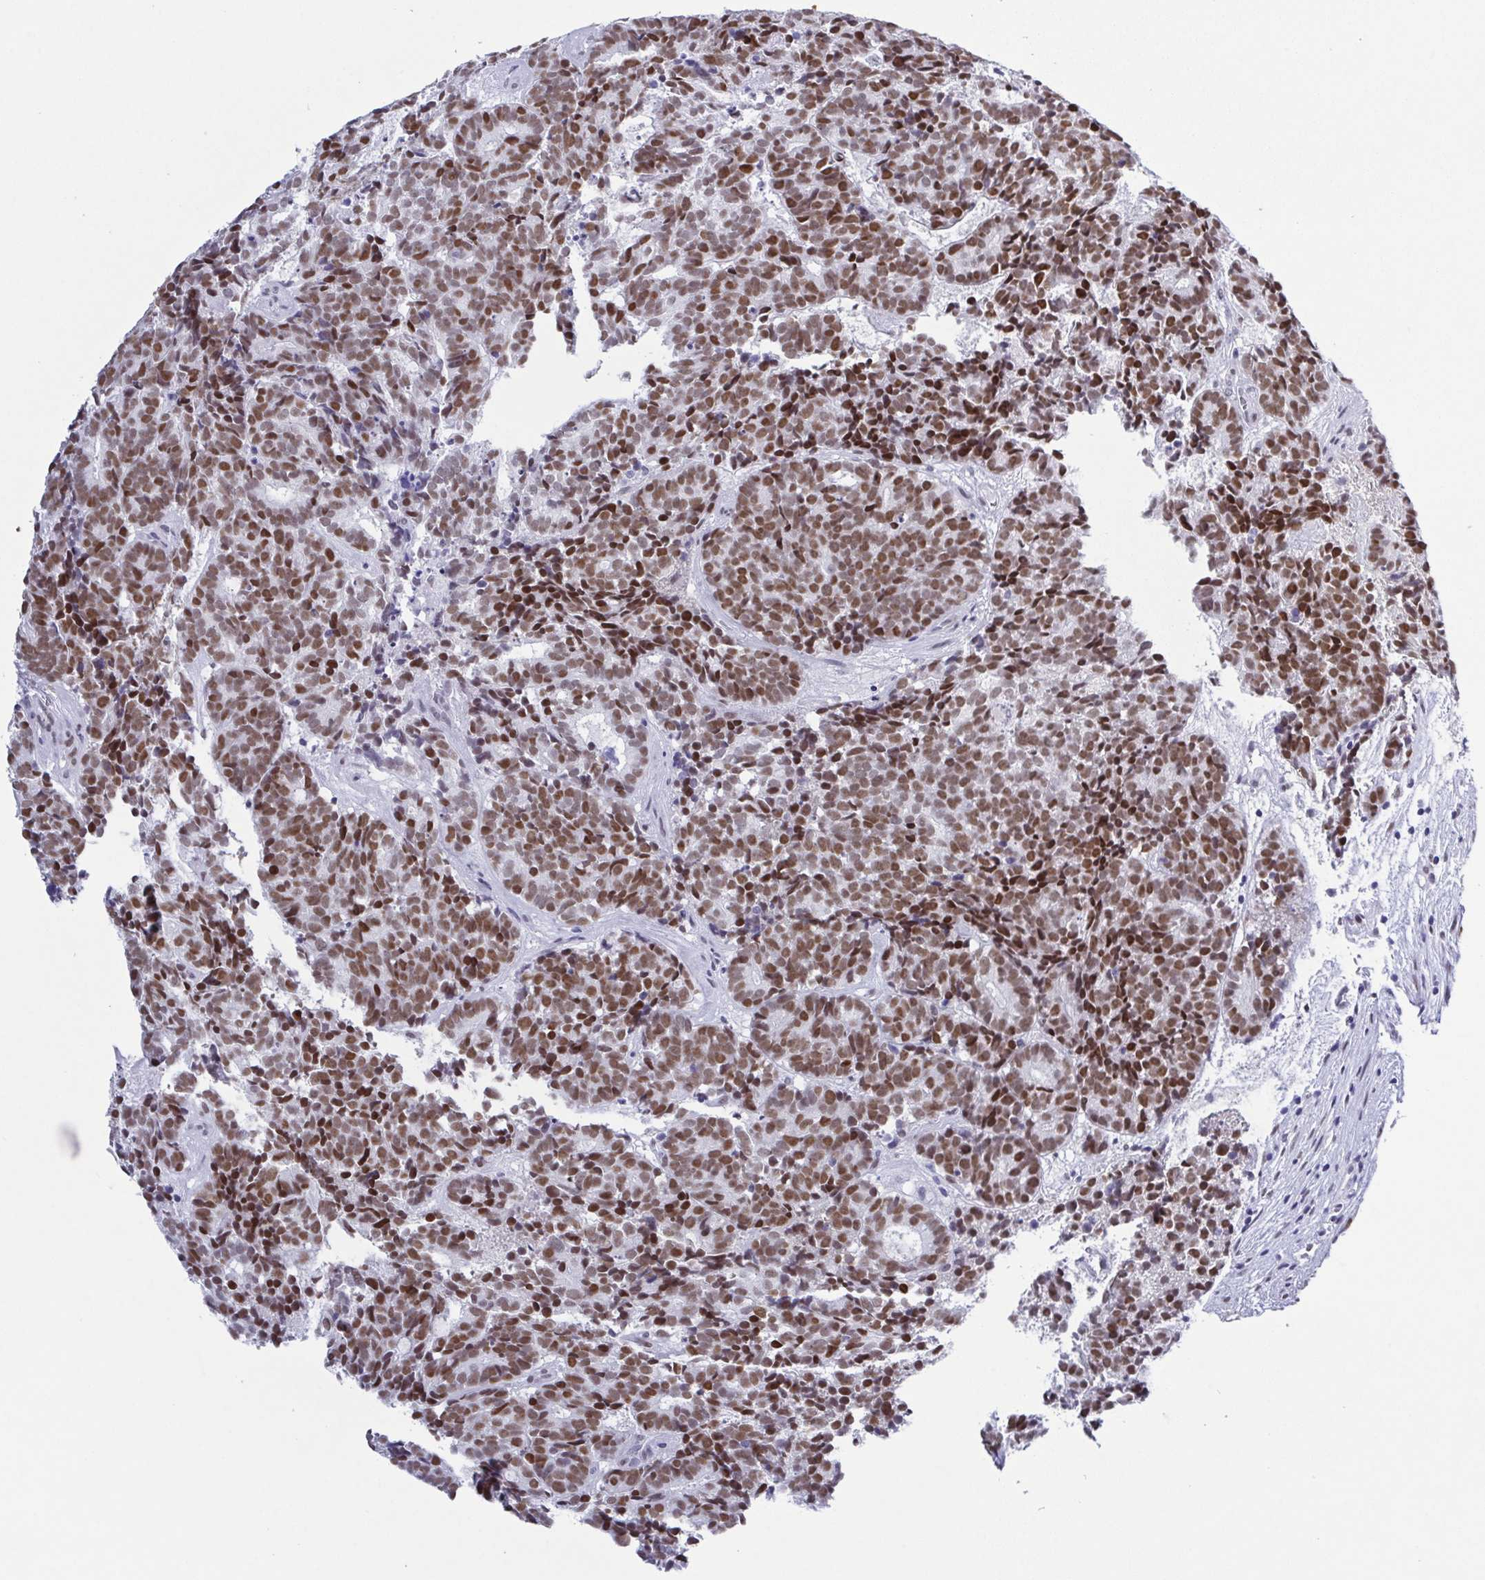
{"staining": {"intensity": "moderate", "quantity": ">75%", "location": "nuclear"}, "tissue": "head and neck cancer", "cell_type": "Tumor cells", "image_type": "cancer", "snomed": [{"axis": "morphology", "description": "Adenocarcinoma, NOS"}, {"axis": "topography", "description": "Head-Neck"}], "caption": "High-magnification brightfield microscopy of head and neck cancer stained with DAB (3,3'-diaminobenzidine) (brown) and counterstained with hematoxylin (blue). tumor cells exhibit moderate nuclear staining is appreciated in approximately>75% of cells.", "gene": "SUGP2", "patient": {"sex": "female", "age": 81}}